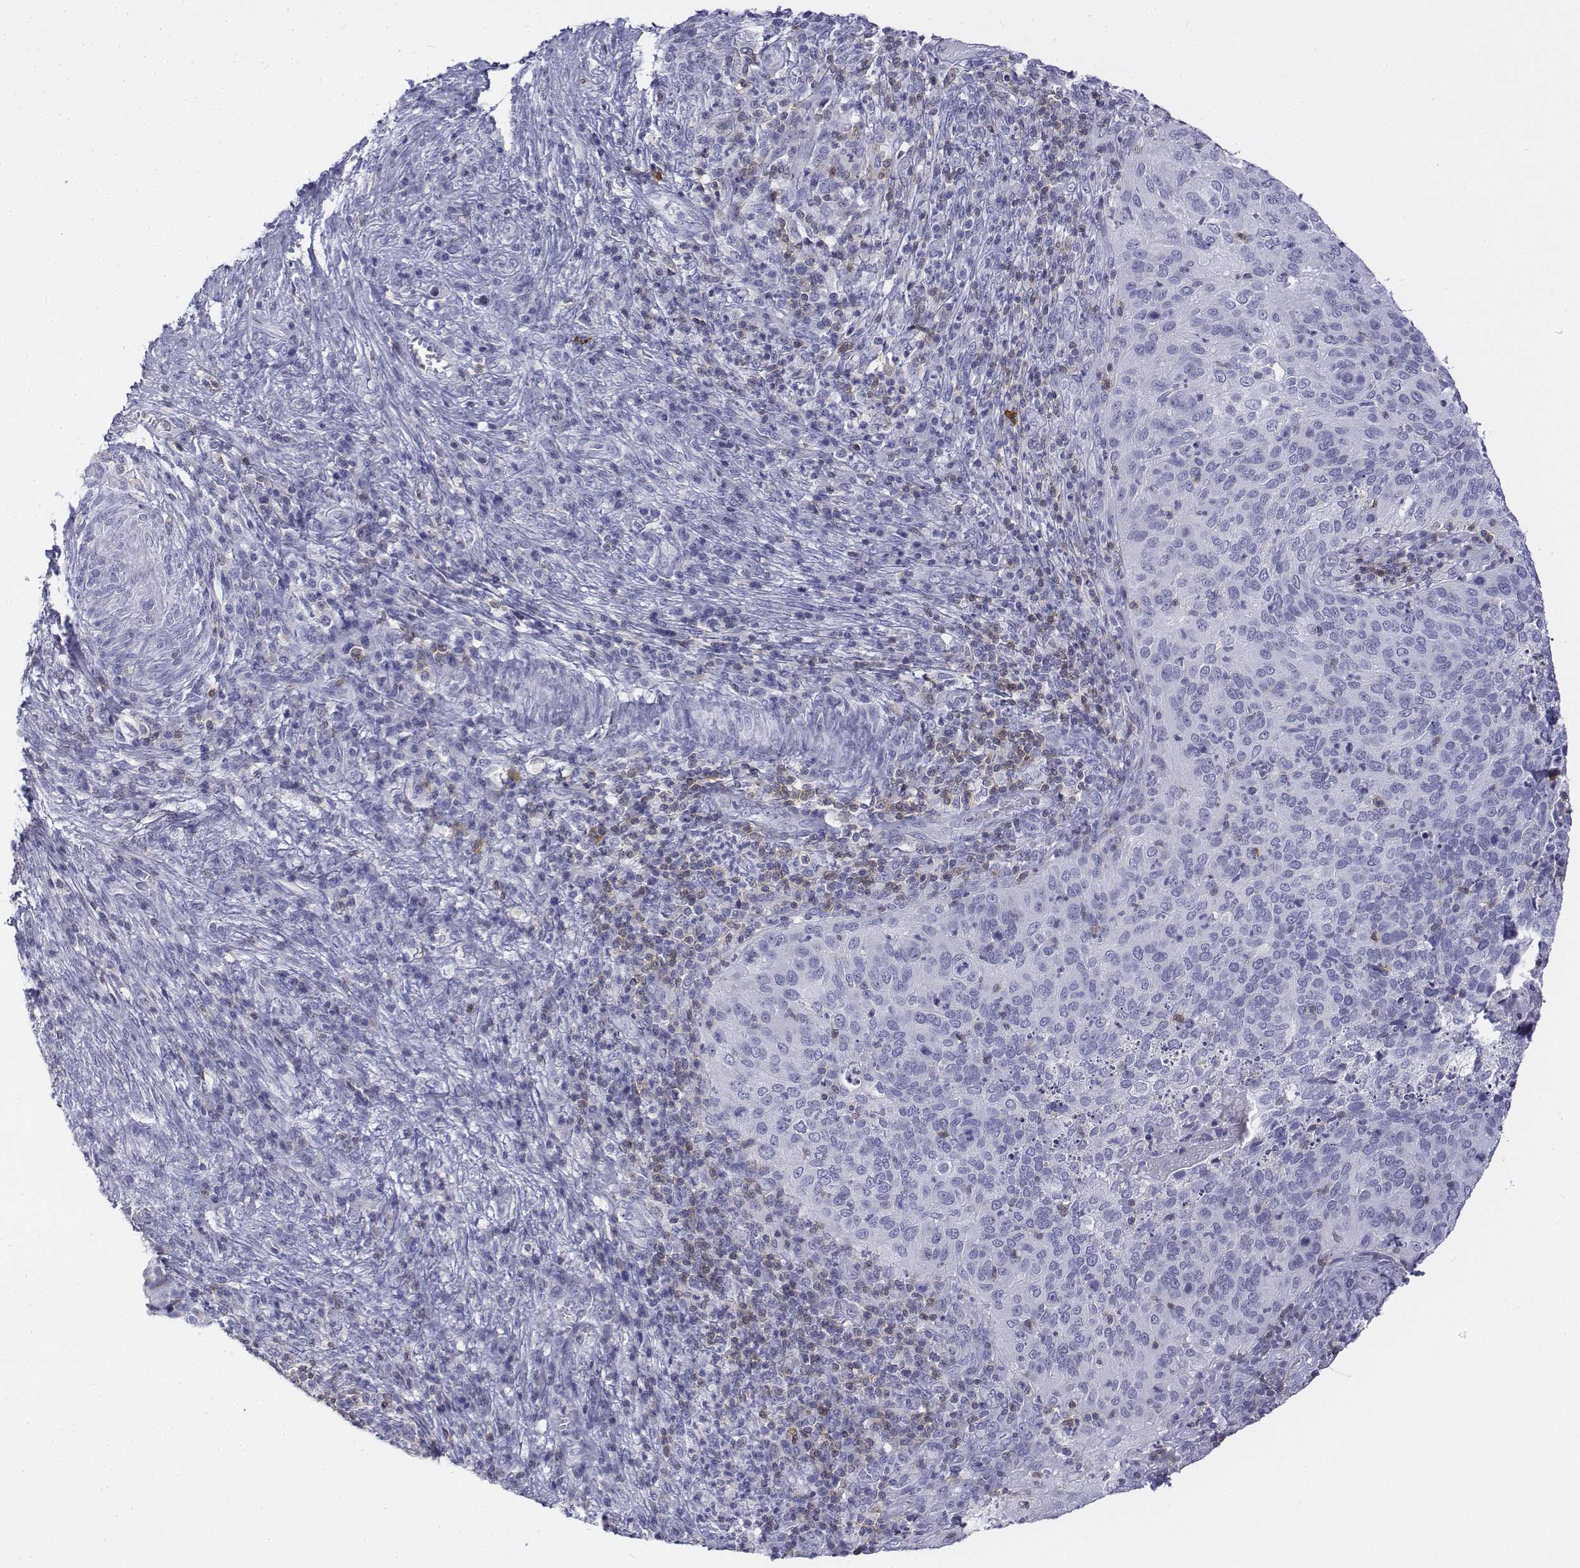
{"staining": {"intensity": "negative", "quantity": "none", "location": "none"}, "tissue": "cervical cancer", "cell_type": "Tumor cells", "image_type": "cancer", "snomed": [{"axis": "morphology", "description": "Squamous cell carcinoma, NOS"}, {"axis": "topography", "description": "Cervix"}], "caption": "Immunohistochemistry (IHC) of human squamous cell carcinoma (cervical) displays no expression in tumor cells. (DAB immunohistochemistry (IHC) visualized using brightfield microscopy, high magnification).", "gene": "CD3E", "patient": {"sex": "female", "age": 39}}